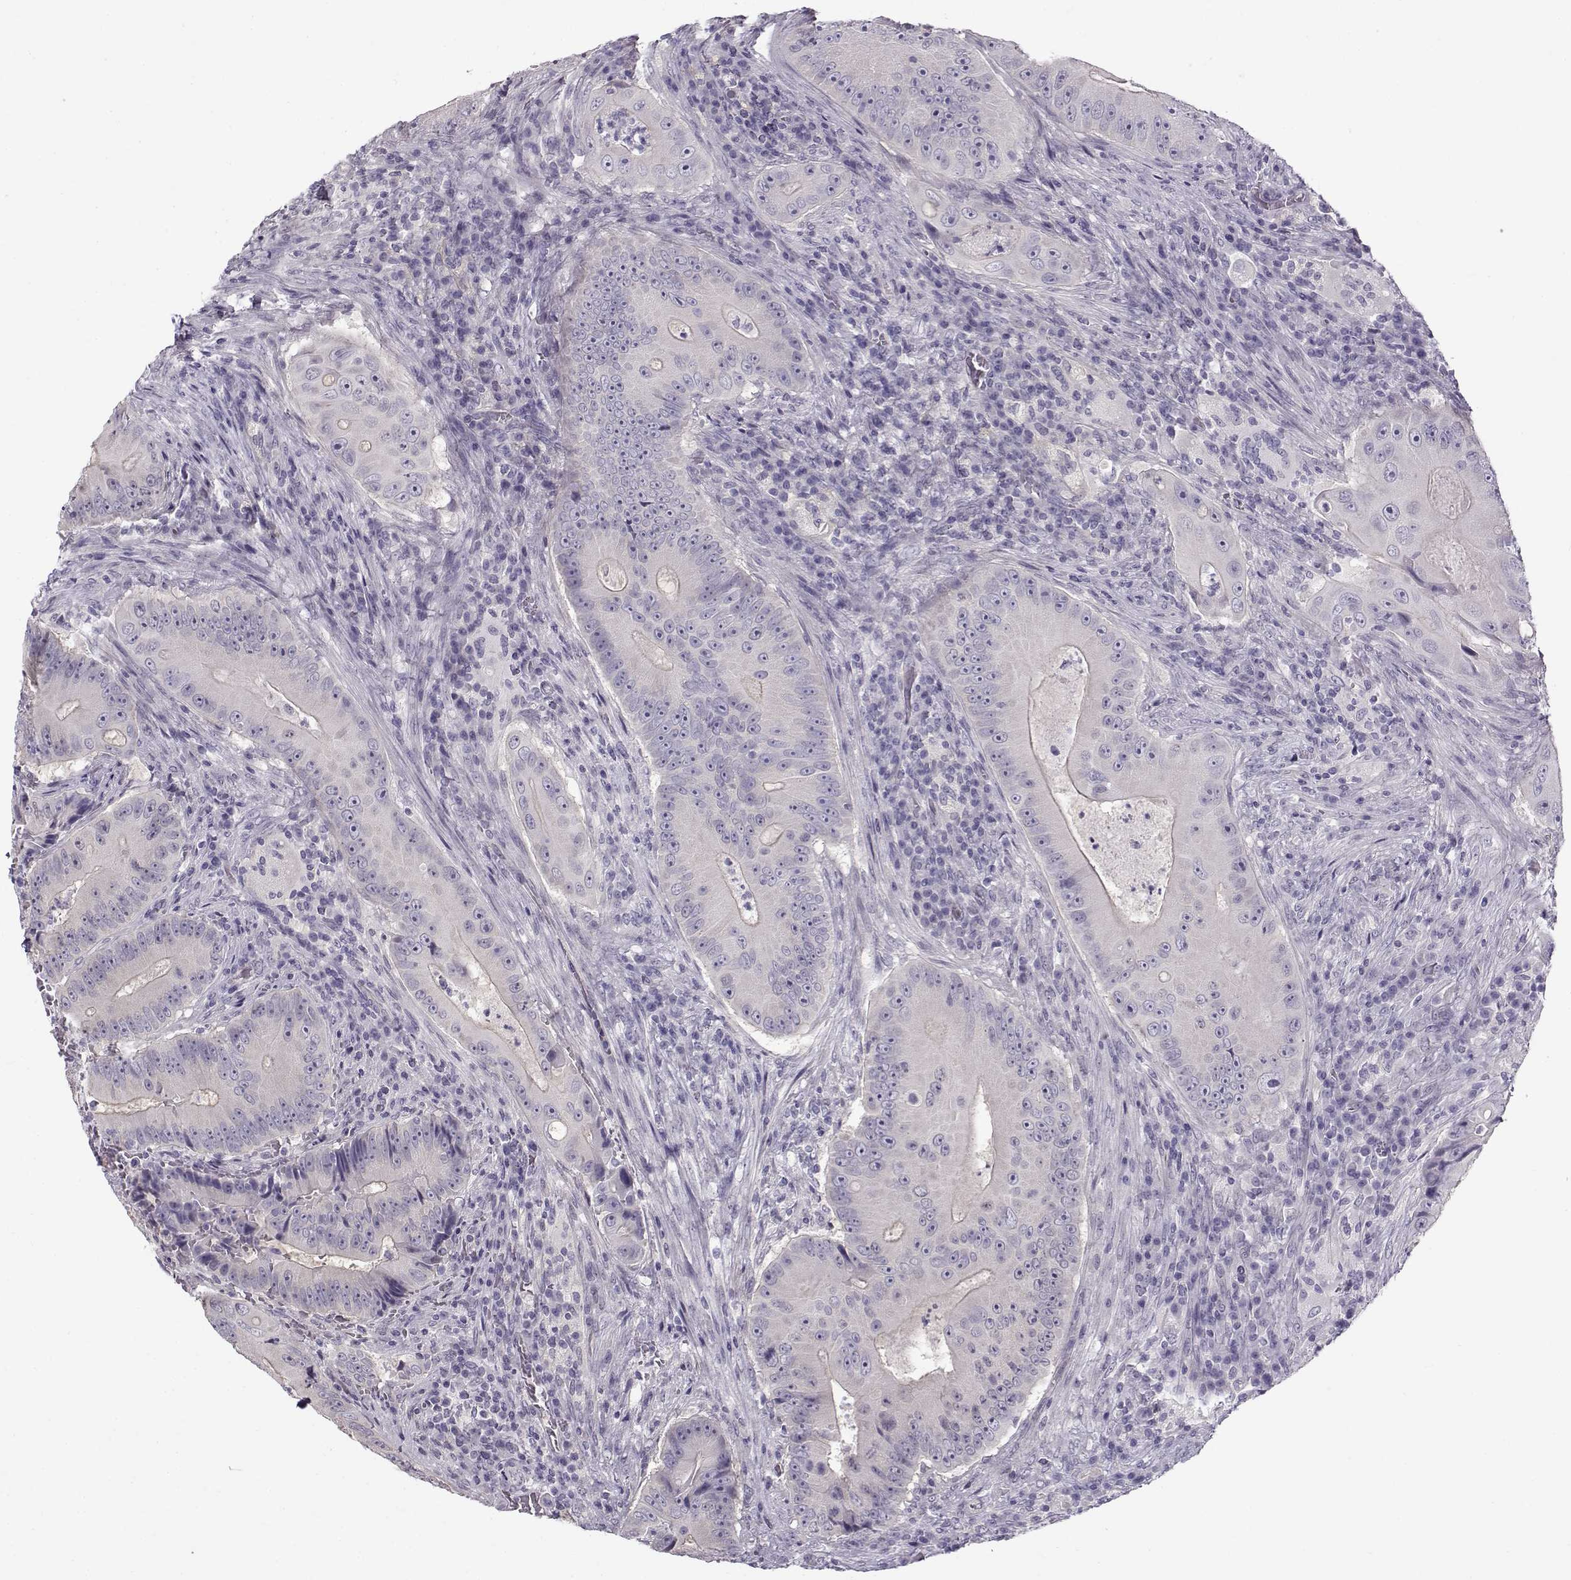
{"staining": {"intensity": "negative", "quantity": "none", "location": "none"}, "tissue": "colorectal cancer", "cell_type": "Tumor cells", "image_type": "cancer", "snomed": [{"axis": "morphology", "description": "Adenocarcinoma, NOS"}, {"axis": "topography", "description": "Colon"}], "caption": "Immunohistochemistry (IHC) histopathology image of neoplastic tissue: human colorectal cancer (adenocarcinoma) stained with DAB (3,3'-diaminobenzidine) demonstrates no significant protein positivity in tumor cells.", "gene": "TEX55", "patient": {"sex": "female", "age": 86}}